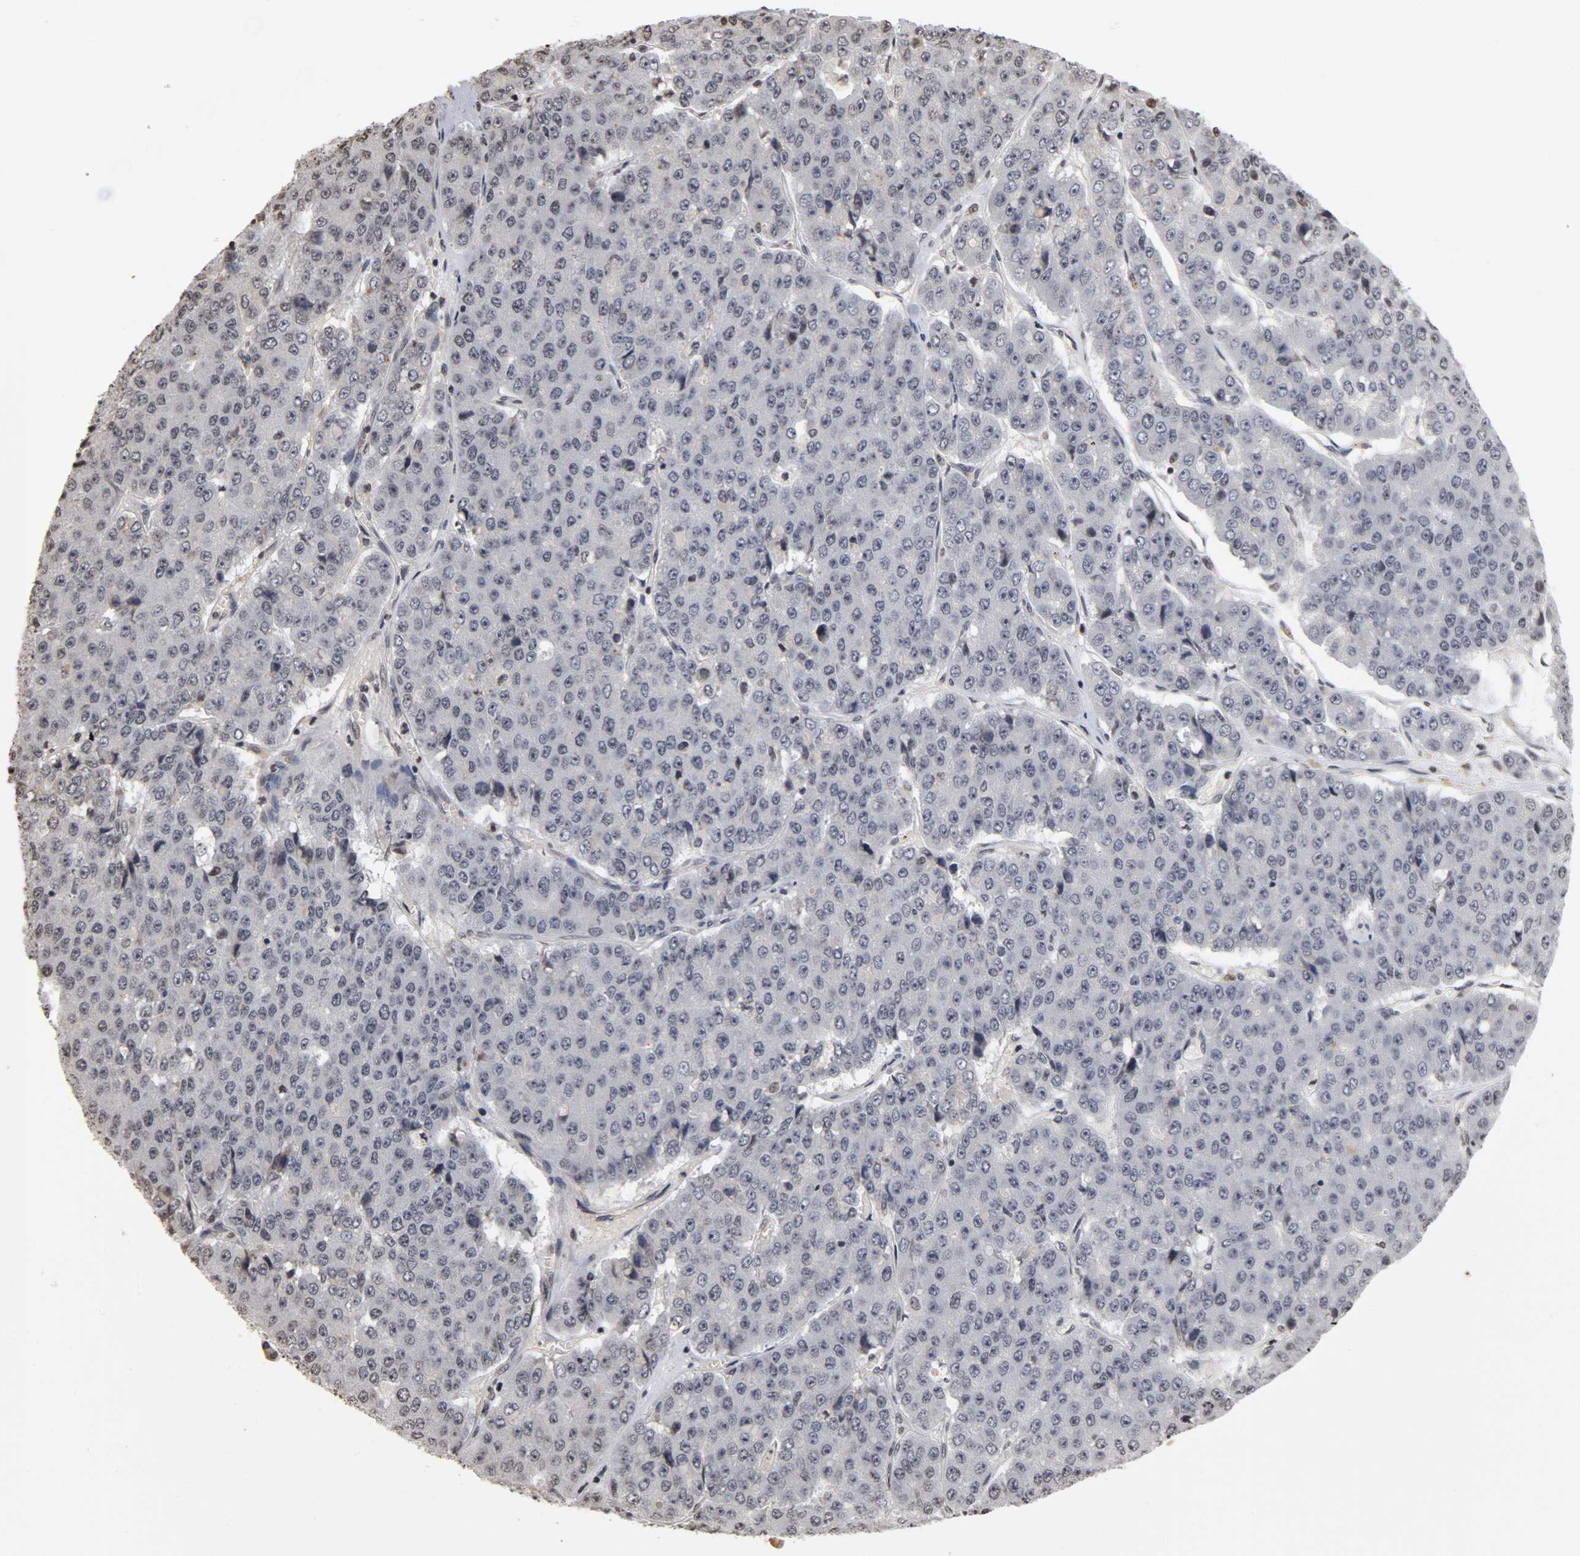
{"staining": {"intensity": "negative", "quantity": "none", "location": "none"}, "tissue": "pancreatic cancer", "cell_type": "Tumor cells", "image_type": "cancer", "snomed": [{"axis": "morphology", "description": "Adenocarcinoma, NOS"}, {"axis": "topography", "description": "Pancreas"}], "caption": "This image is of pancreatic cancer stained with immunohistochemistry (IHC) to label a protein in brown with the nuclei are counter-stained blue. There is no staining in tumor cells.", "gene": "ERCC2", "patient": {"sex": "male", "age": 50}}